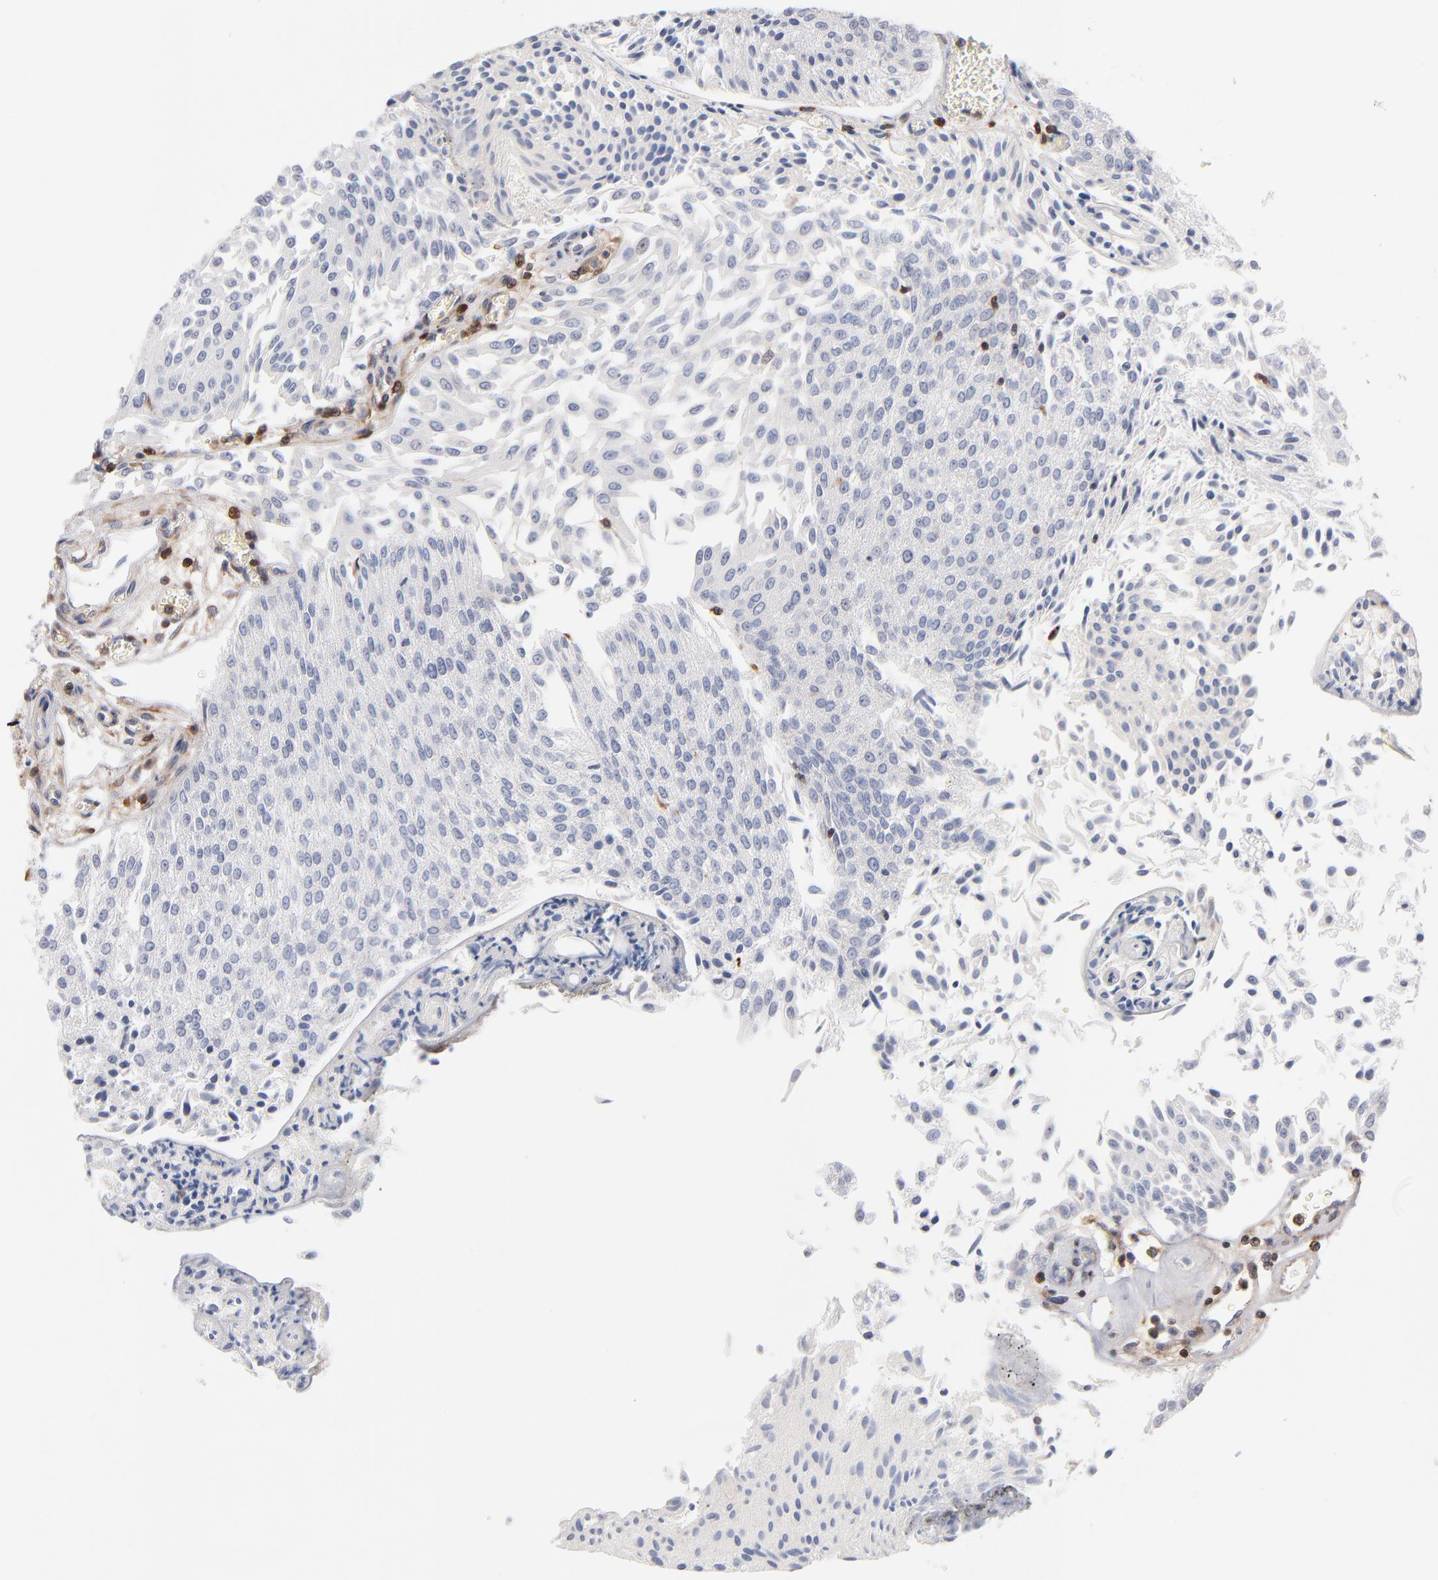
{"staining": {"intensity": "negative", "quantity": "none", "location": "none"}, "tissue": "urothelial cancer", "cell_type": "Tumor cells", "image_type": "cancer", "snomed": [{"axis": "morphology", "description": "Urothelial carcinoma, Low grade"}, {"axis": "topography", "description": "Urinary bladder"}], "caption": "Tumor cells show no significant expression in urothelial carcinoma (low-grade). (Immunohistochemistry (ihc), brightfield microscopy, high magnification).", "gene": "WIPF1", "patient": {"sex": "male", "age": 86}}